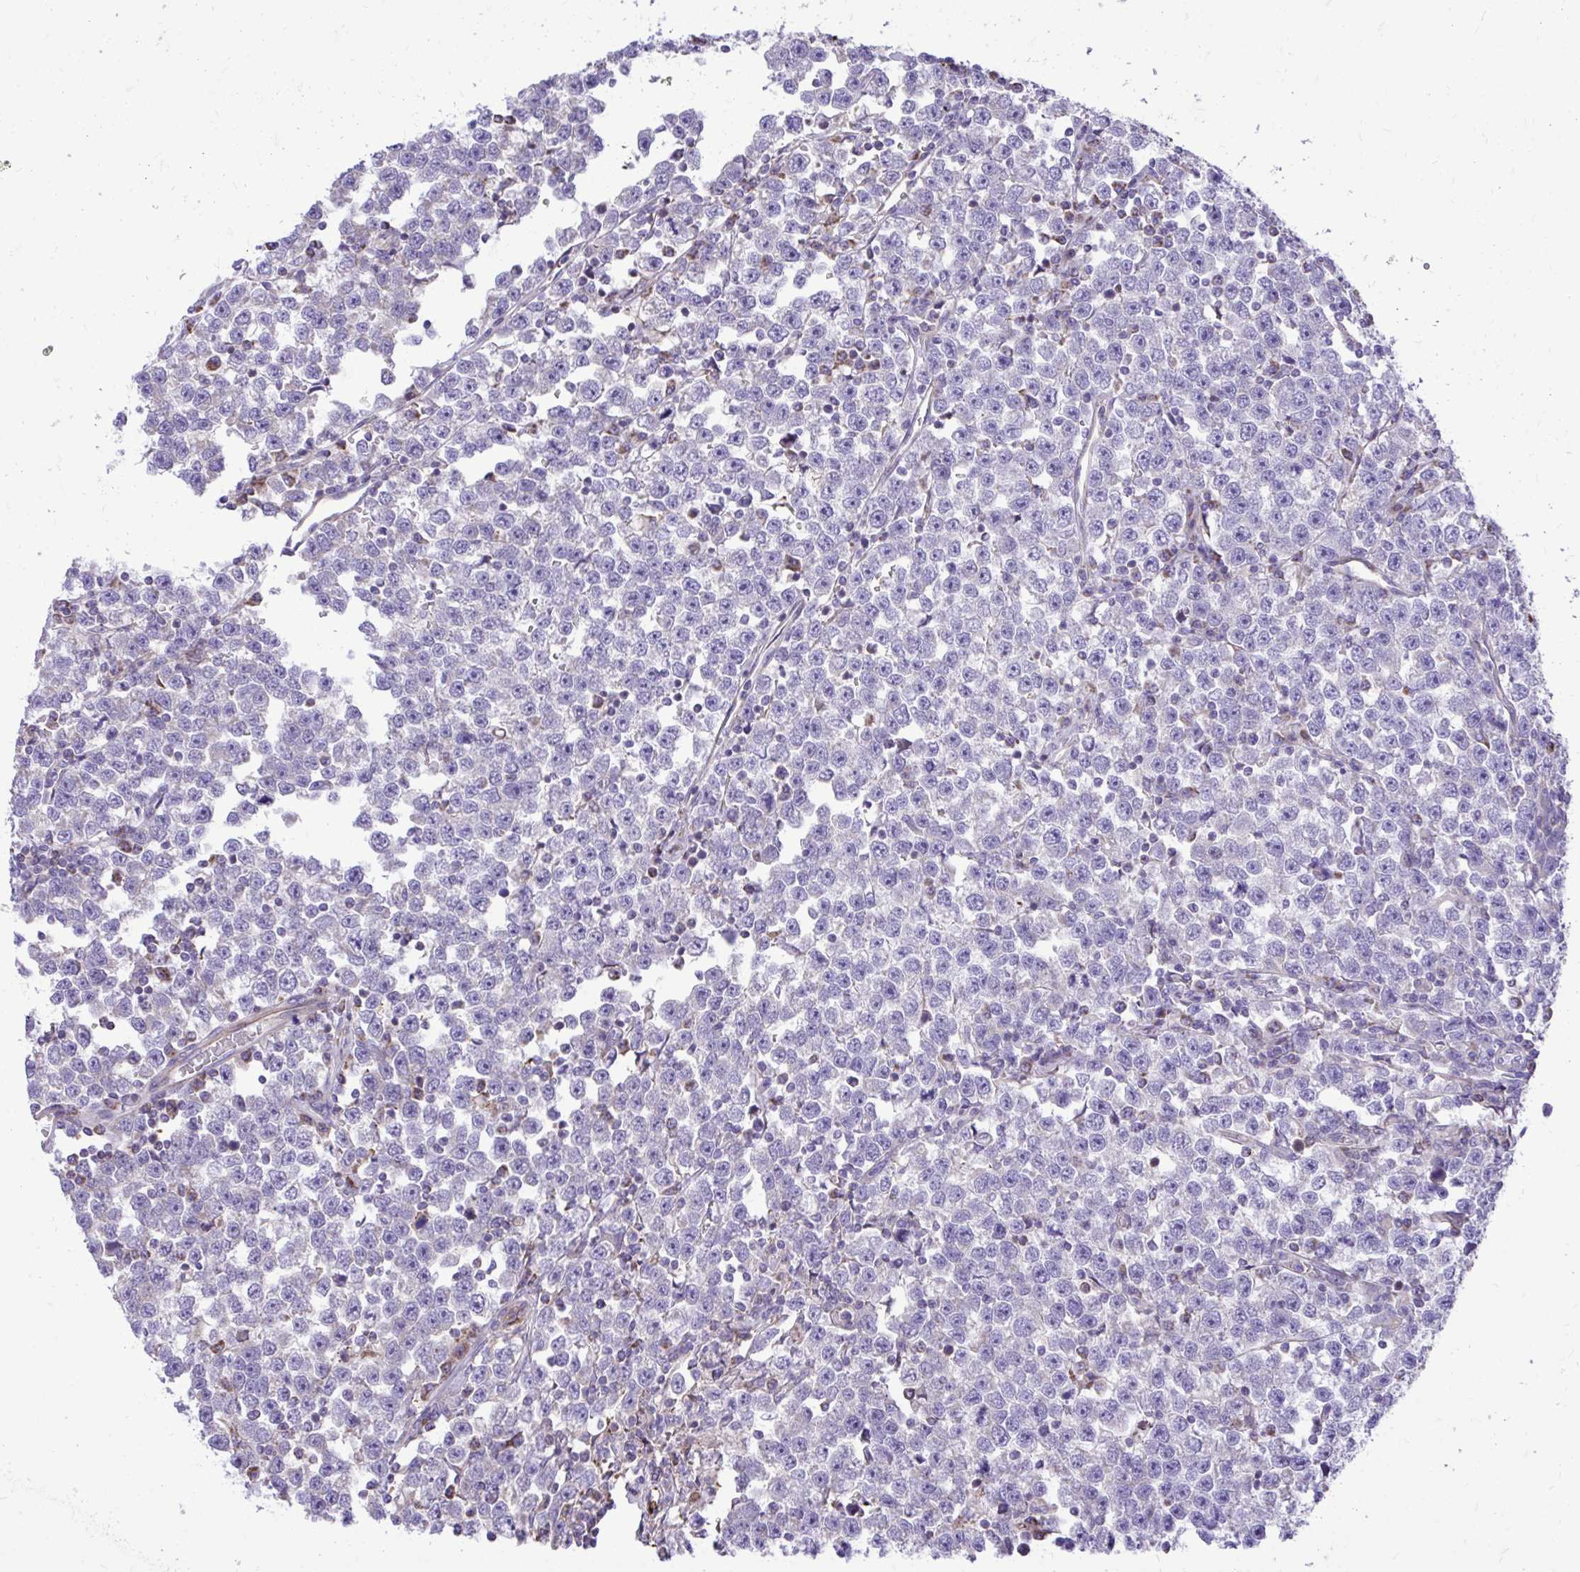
{"staining": {"intensity": "negative", "quantity": "none", "location": "none"}, "tissue": "testis cancer", "cell_type": "Tumor cells", "image_type": "cancer", "snomed": [{"axis": "morphology", "description": "Seminoma, NOS"}, {"axis": "topography", "description": "Testis"}], "caption": "Immunohistochemistry (IHC) histopathology image of human testis seminoma stained for a protein (brown), which displays no staining in tumor cells.", "gene": "ATP13A2", "patient": {"sex": "male", "age": 43}}